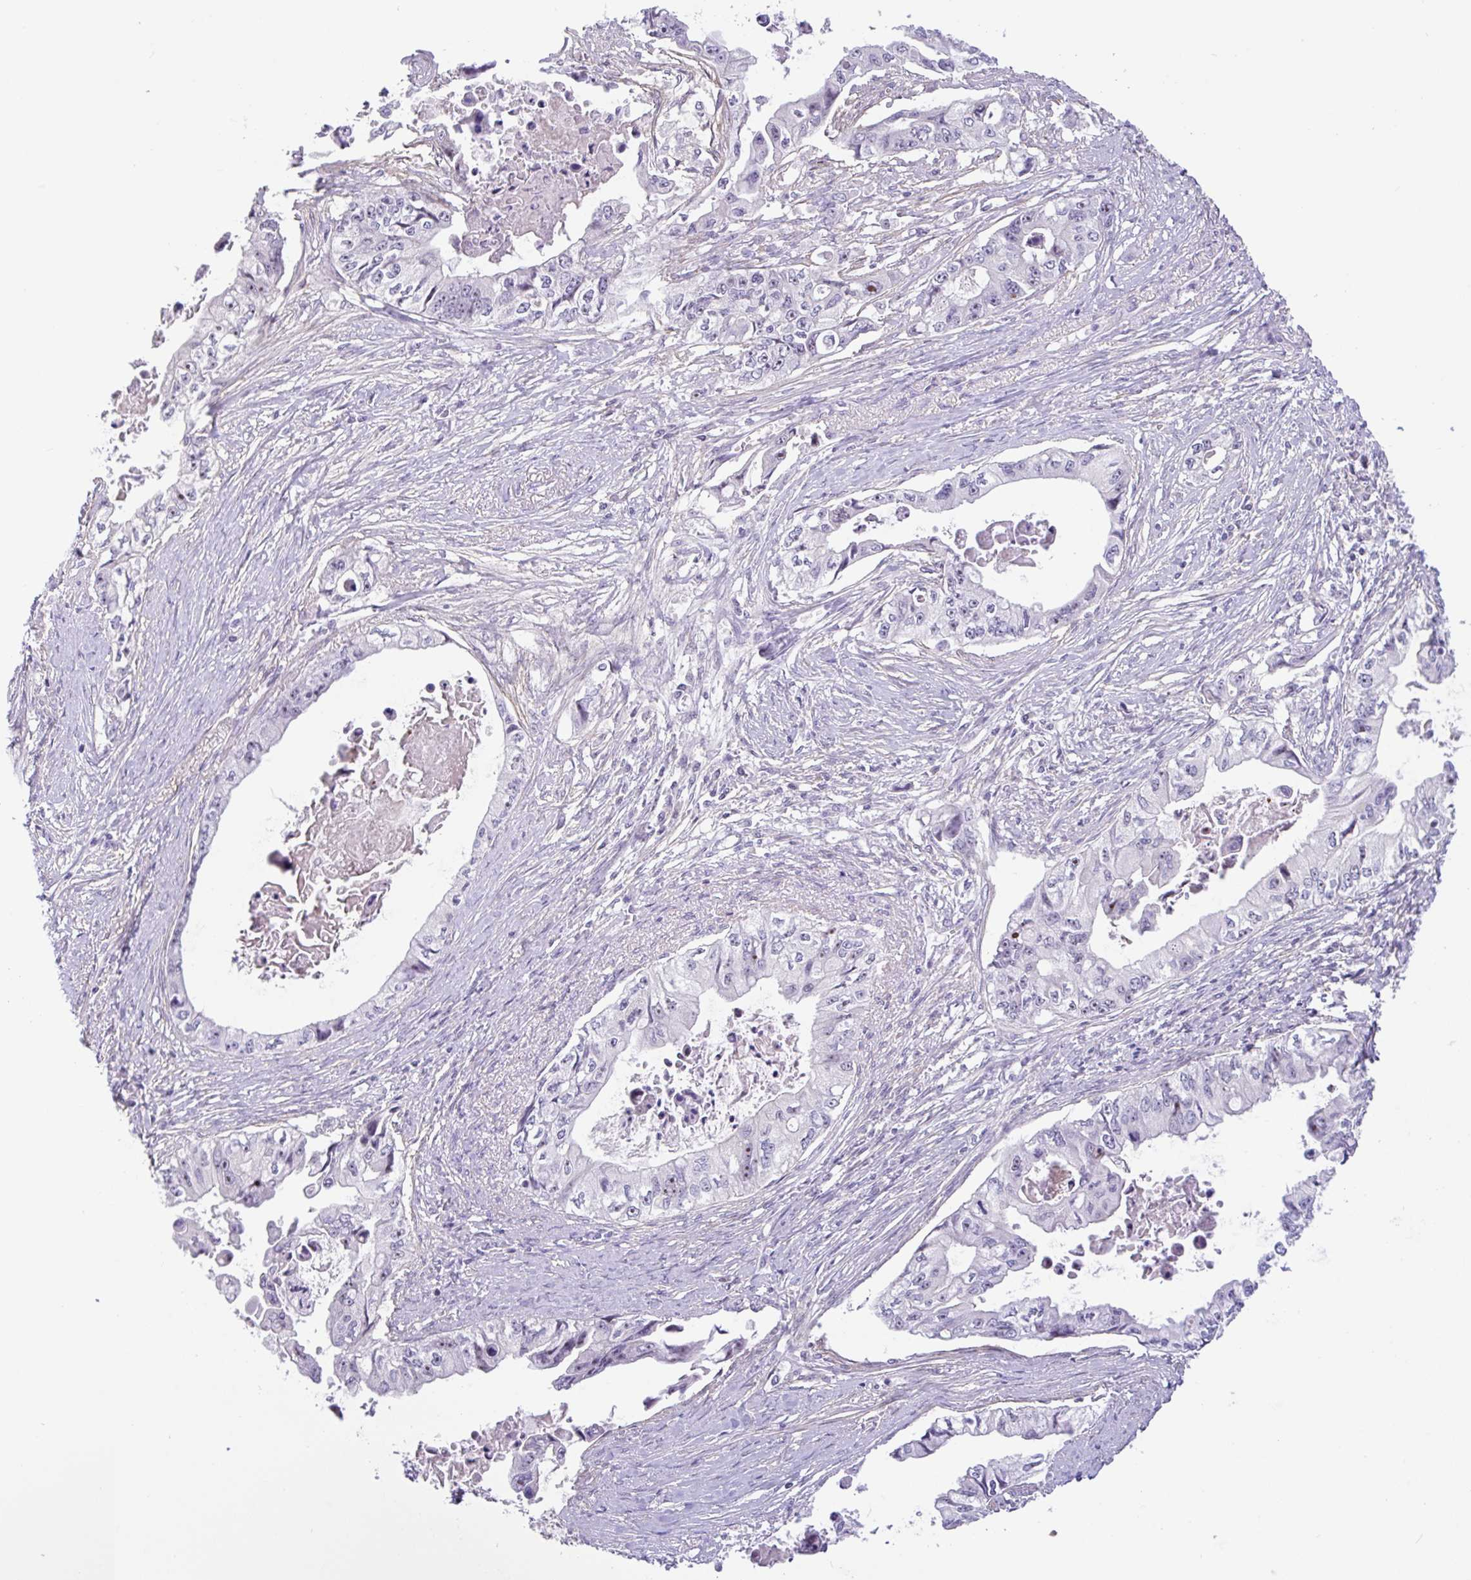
{"staining": {"intensity": "negative", "quantity": "none", "location": "none"}, "tissue": "pancreatic cancer", "cell_type": "Tumor cells", "image_type": "cancer", "snomed": [{"axis": "morphology", "description": "Adenocarcinoma, NOS"}, {"axis": "topography", "description": "Pancreas"}], "caption": "DAB immunohistochemical staining of human adenocarcinoma (pancreatic) reveals no significant positivity in tumor cells.", "gene": "MXRA8", "patient": {"sex": "male", "age": 66}}